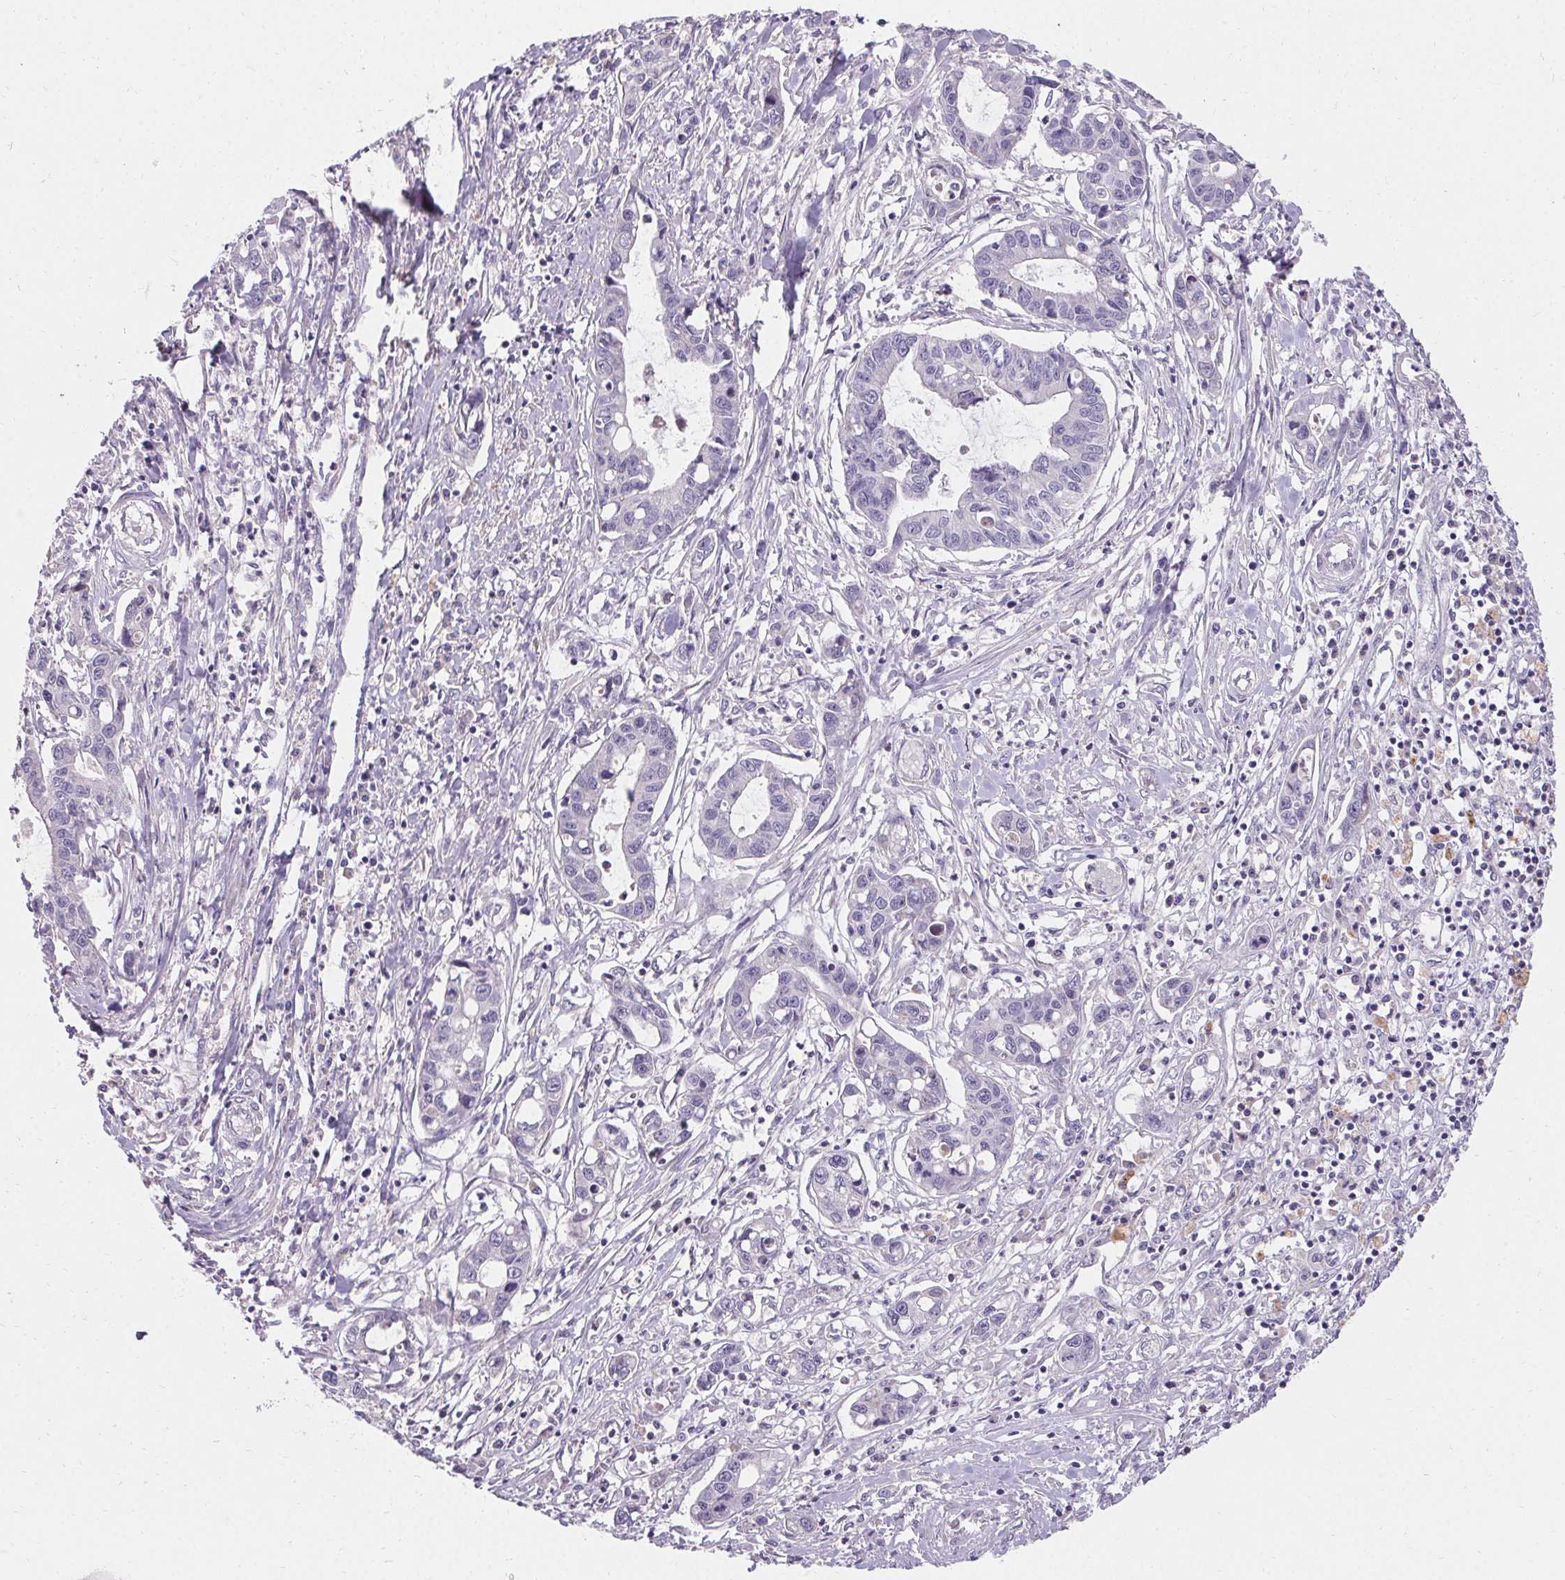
{"staining": {"intensity": "negative", "quantity": "none", "location": "none"}, "tissue": "liver cancer", "cell_type": "Tumor cells", "image_type": "cancer", "snomed": [{"axis": "morphology", "description": "Cholangiocarcinoma"}, {"axis": "topography", "description": "Liver"}], "caption": "IHC photomicrograph of liver cancer (cholangiocarcinoma) stained for a protein (brown), which shows no positivity in tumor cells.", "gene": "TRIP13", "patient": {"sex": "male", "age": 58}}